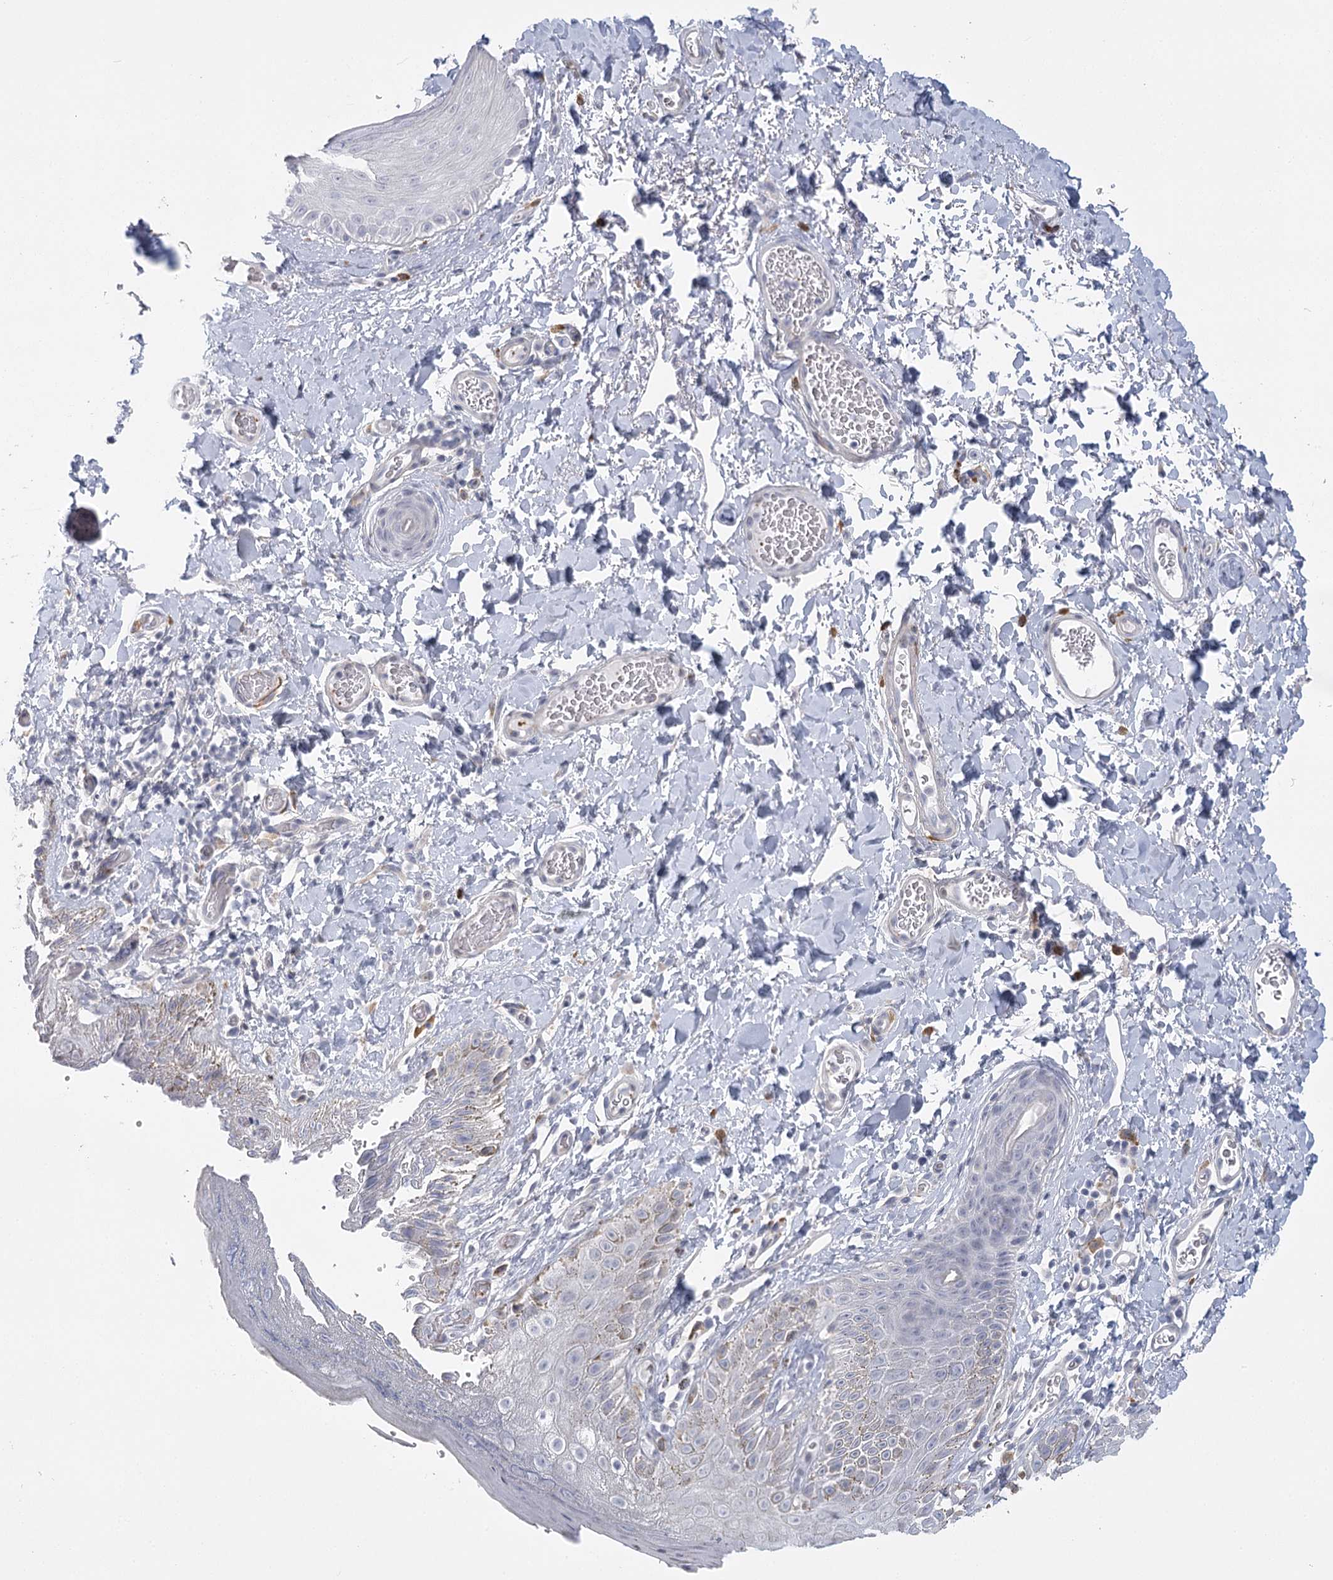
{"staining": {"intensity": "weak", "quantity": "<25%", "location": "cytoplasmic/membranous"}, "tissue": "skin", "cell_type": "Epidermal cells", "image_type": "normal", "snomed": [{"axis": "morphology", "description": "Normal tissue, NOS"}, {"axis": "topography", "description": "Anal"}], "caption": "Immunohistochemical staining of unremarkable human skin shows no significant positivity in epidermal cells.", "gene": "FAM76B", "patient": {"sex": "male", "age": 44}}